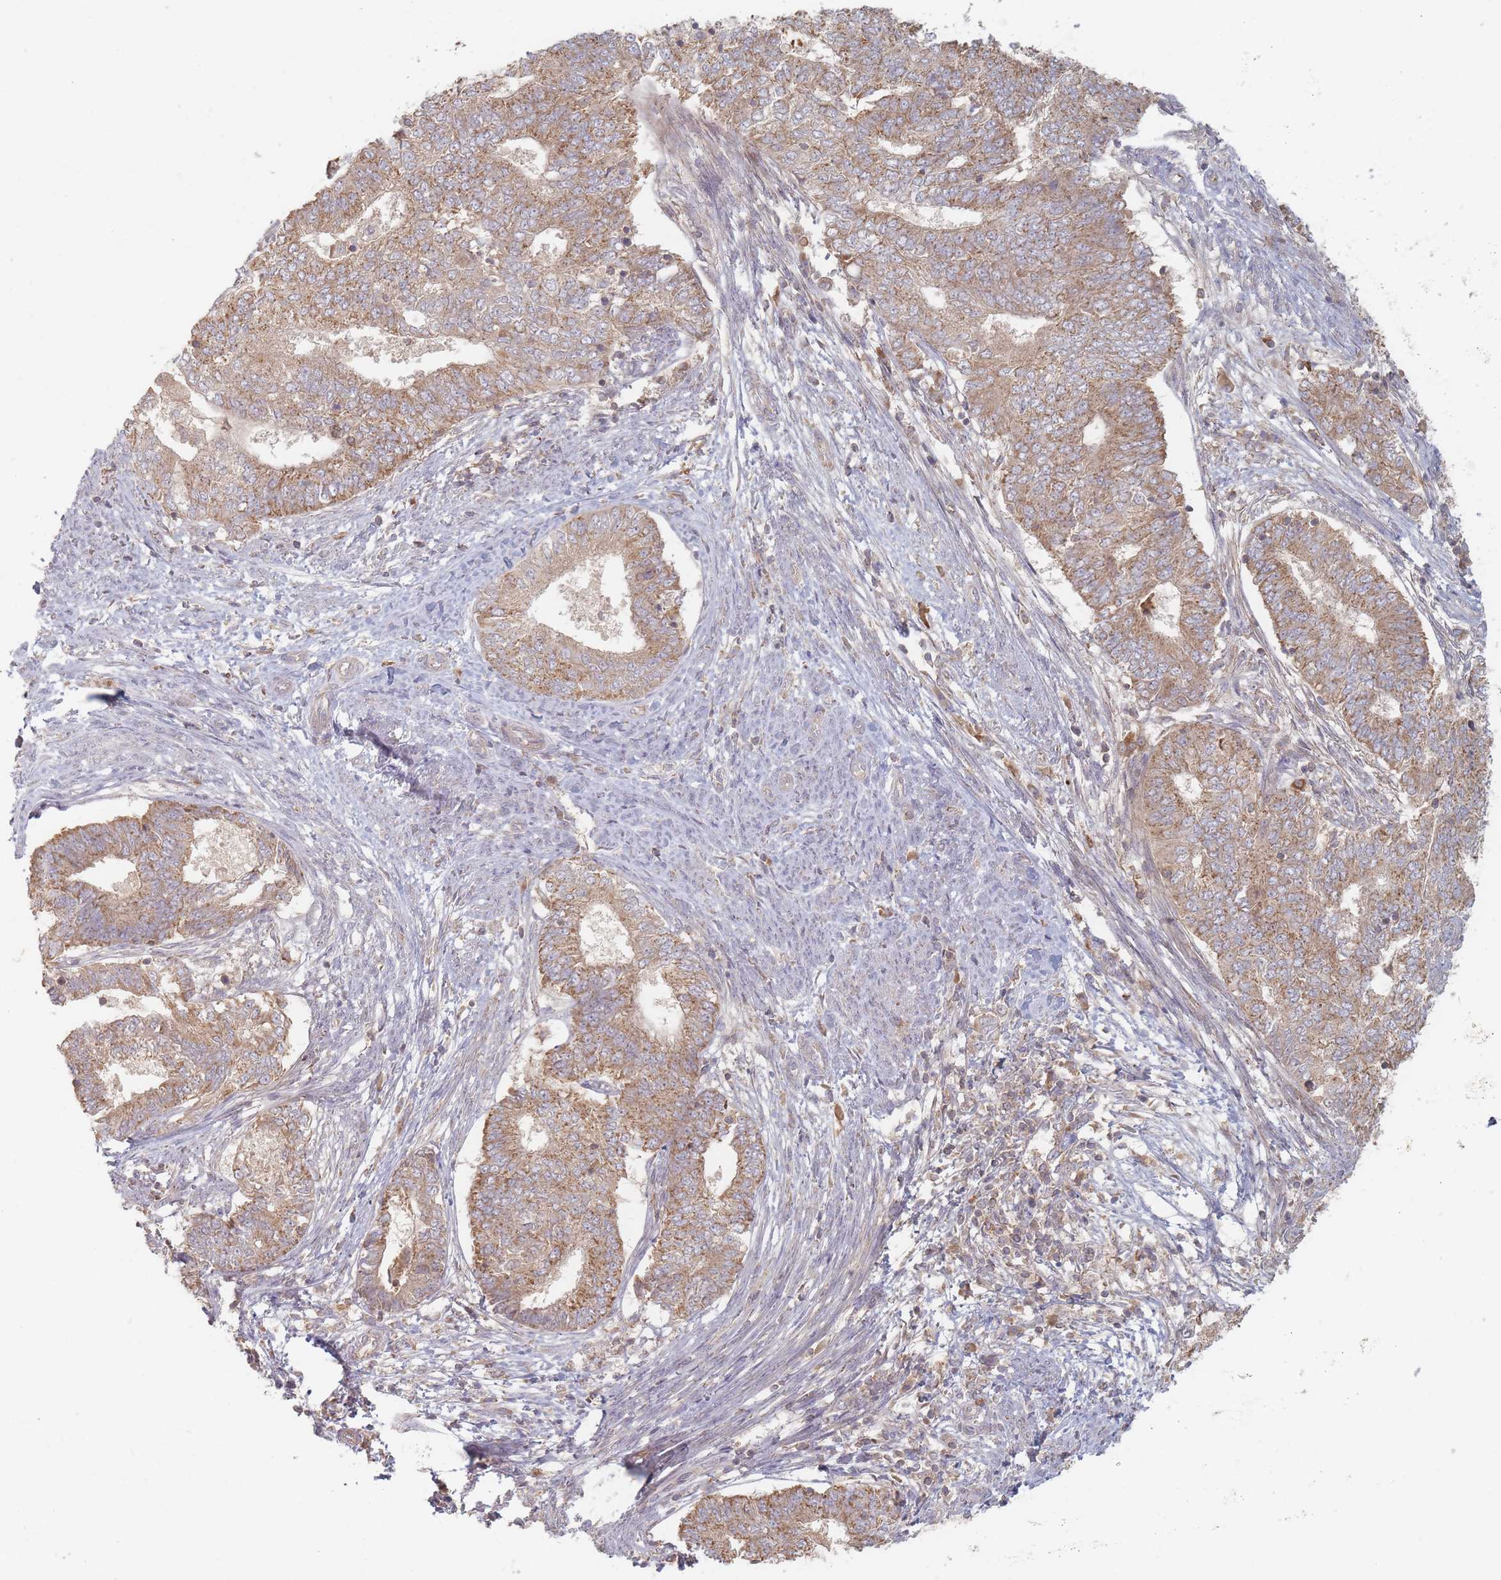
{"staining": {"intensity": "moderate", "quantity": ">75%", "location": "cytoplasmic/membranous"}, "tissue": "endometrial cancer", "cell_type": "Tumor cells", "image_type": "cancer", "snomed": [{"axis": "morphology", "description": "Adenocarcinoma, NOS"}, {"axis": "topography", "description": "Endometrium"}], "caption": "Immunohistochemistry (IHC) image of neoplastic tissue: human endometrial cancer stained using immunohistochemistry (IHC) demonstrates medium levels of moderate protein expression localized specifically in the cytoplasmic/membranous of tumor cells, appearing as a cytoplasmic/membranous brown color.", "gene": "SLC35F3", "patient": {"sex": "female", "age": 62}}